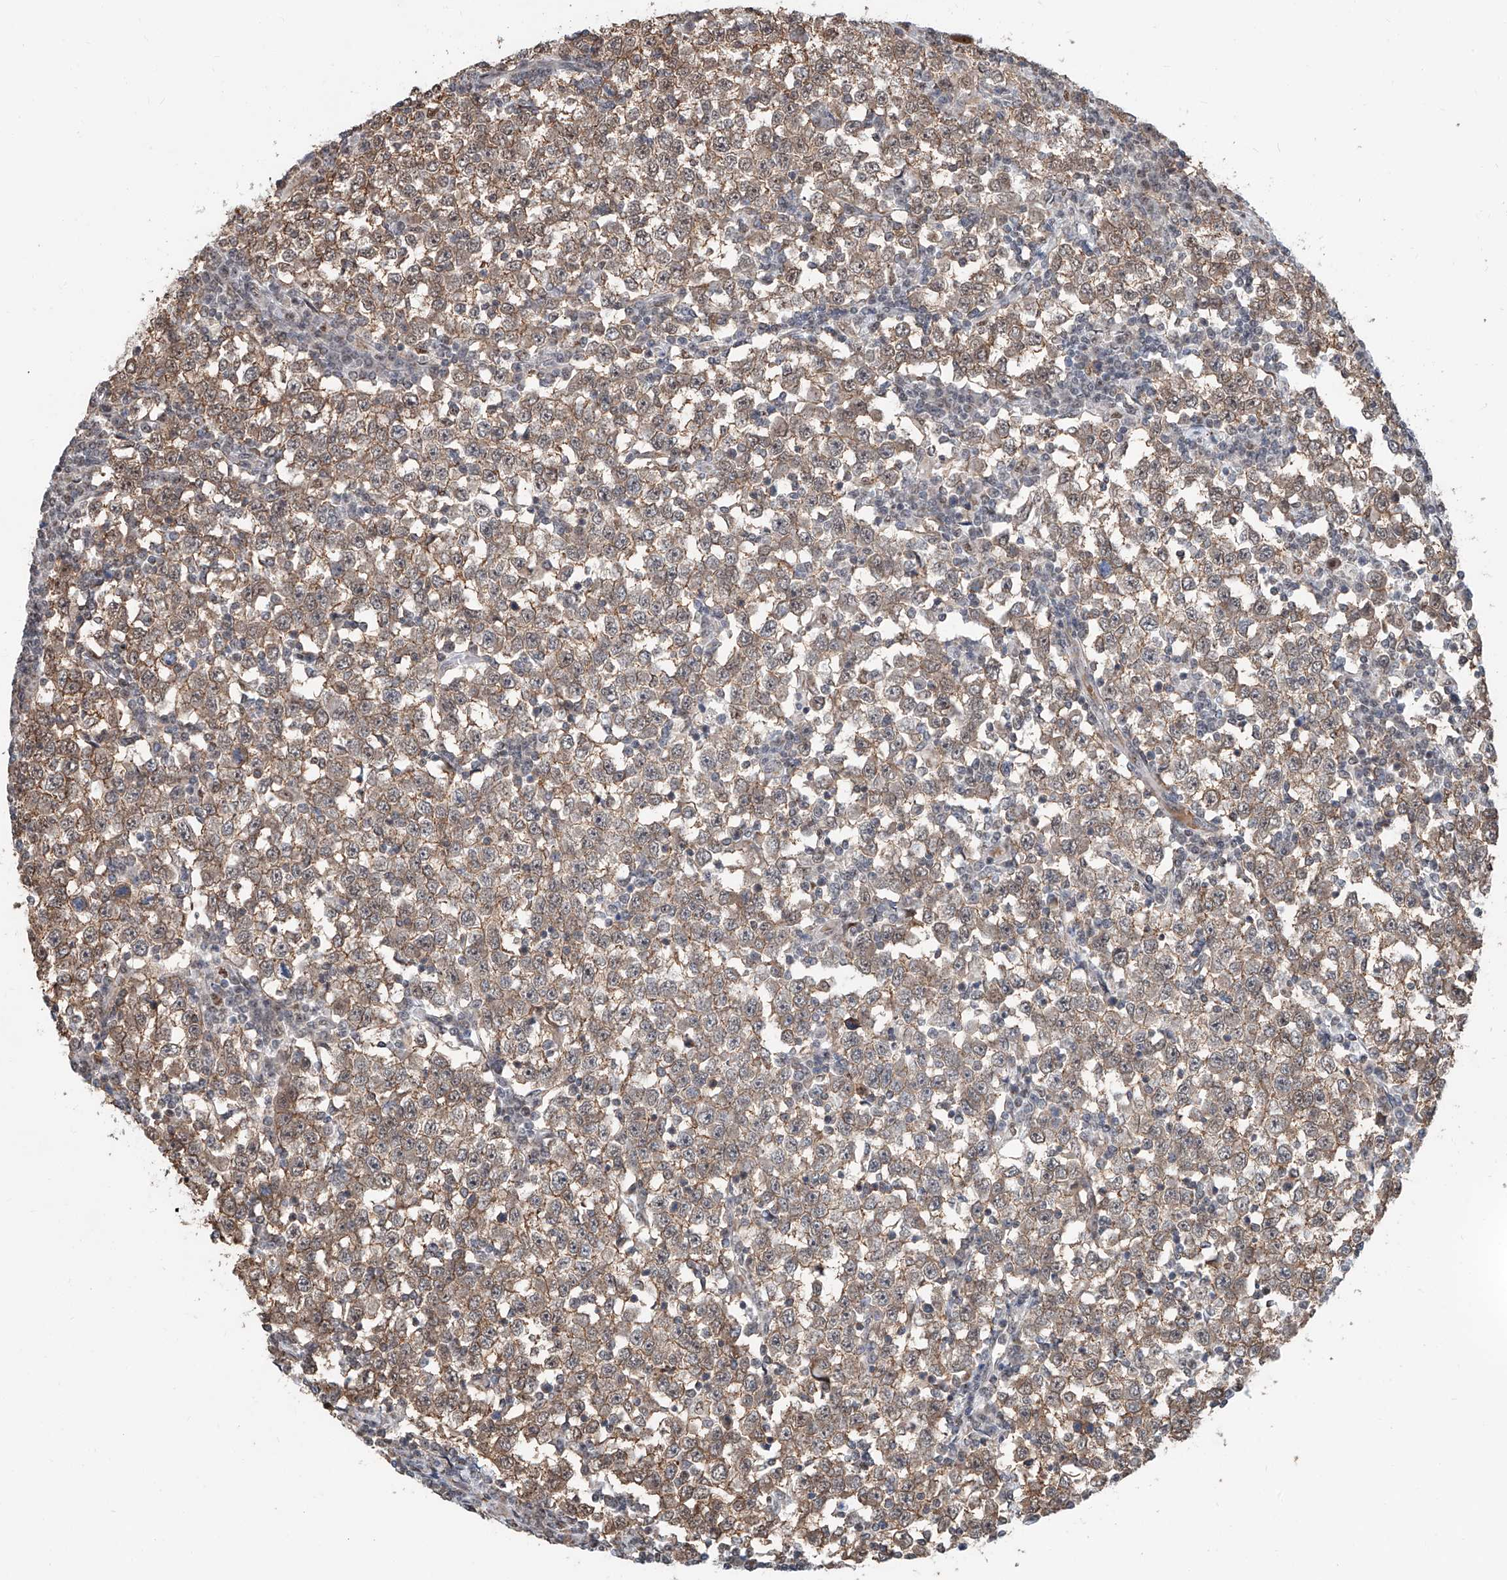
{"staining": {"intensity": "moderate", "quantity": ">75%", "location": "cytoplasmic/membranous,nuclear"}, "tissue": "testis cancer", "cell_type": "Tumor cells", "image_type": "cancer", "snomed": [{"axis": "morphology", "description": "Seminoma, NOS"}, {"axis": "topography", "description": "Testis"}], "caption": "This is a photomicrograph of immunohistochemistry (IHC) staining of testis cancer (seminoma), which shows moderate positivity in the cytoplasmic/membranous and nuclear of tumor cells.", "gene": "SDE2", "patient": {"sex": "male", "age": 65}}